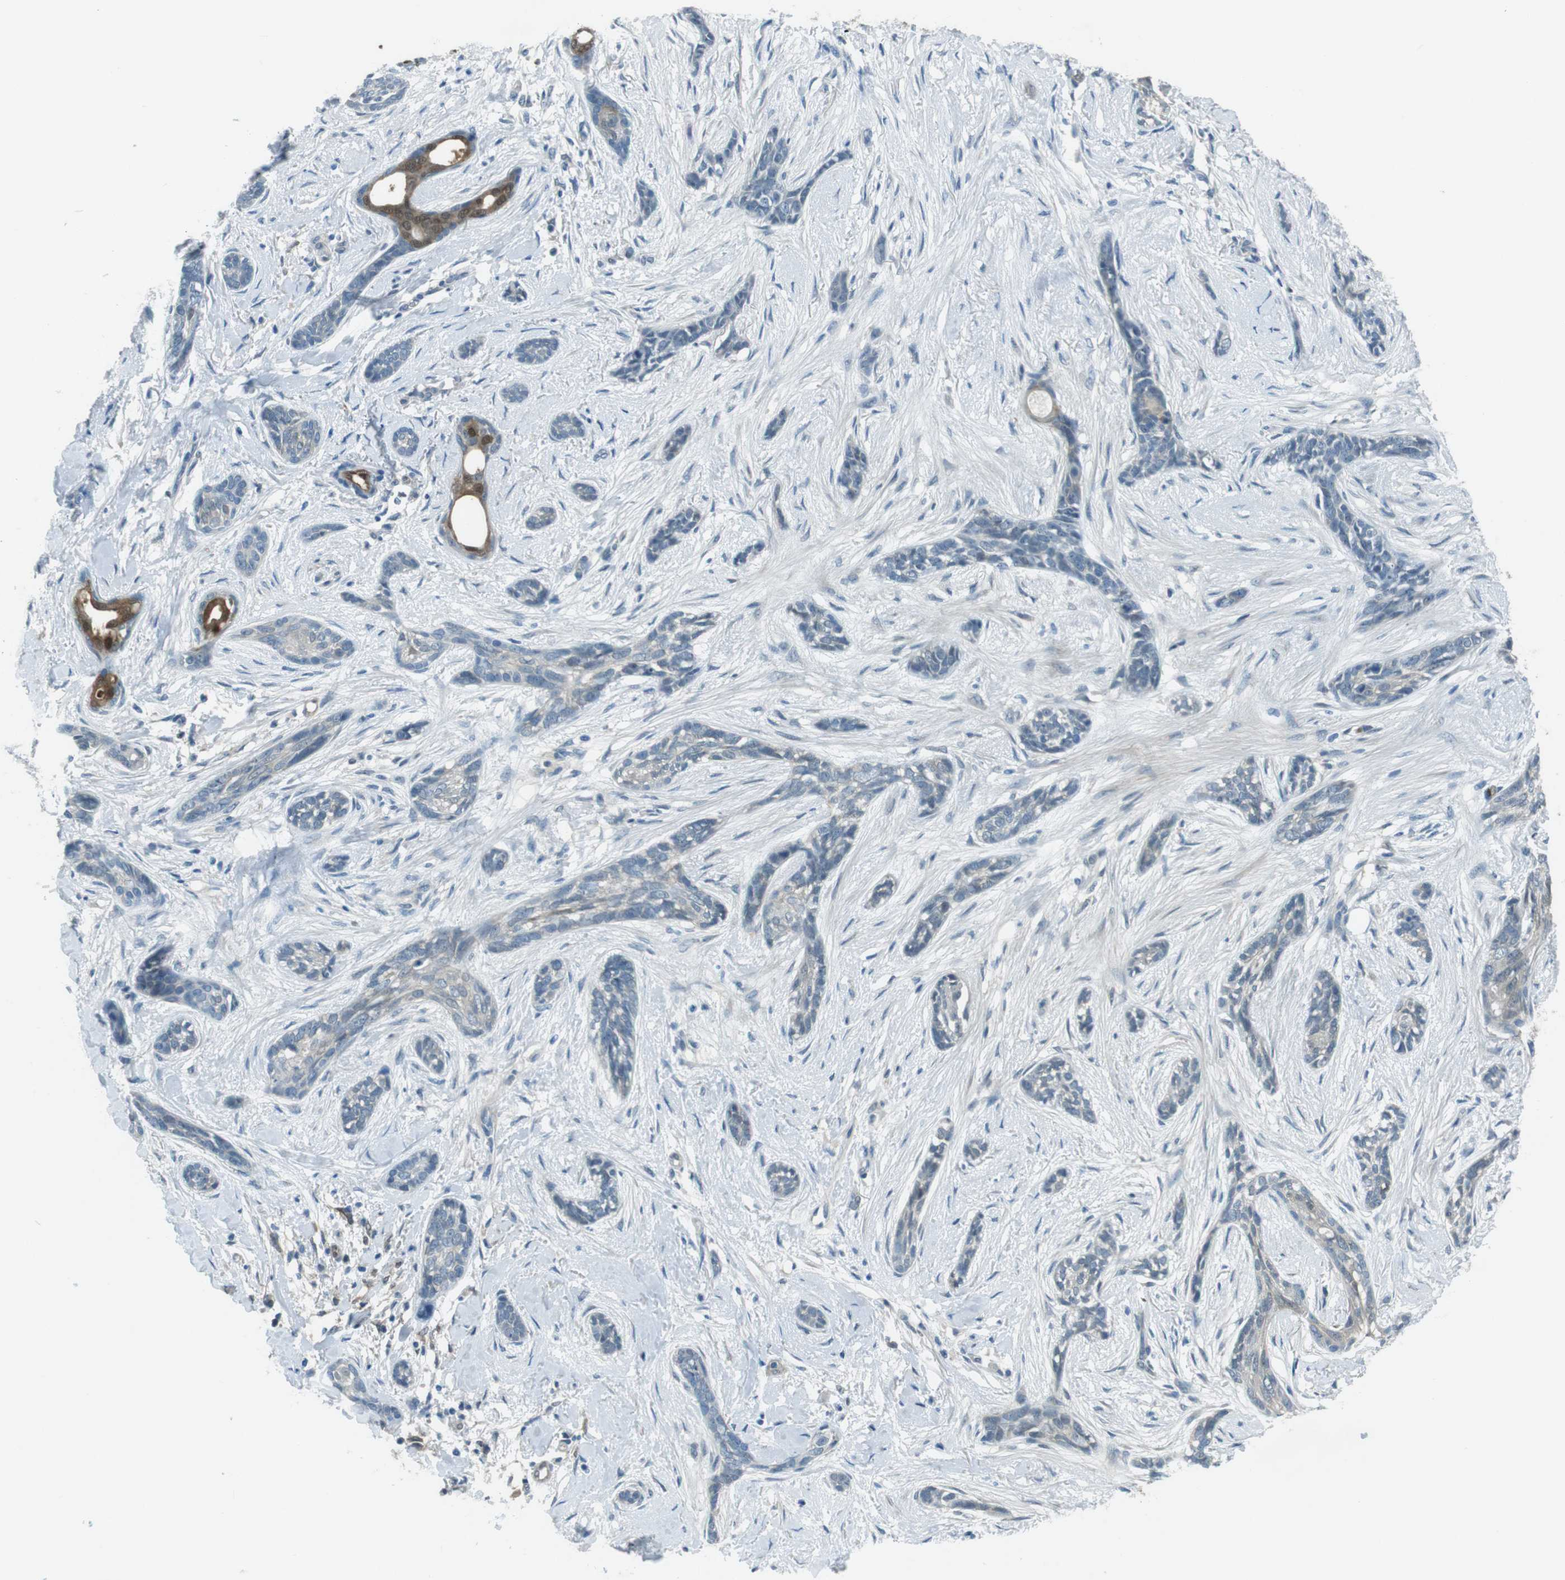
{"staining": {"intensity": "weak", "quantity": "<25%", "location": "cytoplasmic/membranous,nuclear"}, "tissue": "skin cancer", "cell_type": "Tumor cells", "image_type": "cancer", "snomed": [{"axis": "morphology", "description": "Basal cell carcinoma"}, {"axis": "morphology", "description": "Adnexal tumor, benign"}, {"axis": "topography", "description": "Skin"}], "caption": "This is a micrograph of immunohistochemistry (IHC) staining of skin basal cell carcinoma, which shows no staining in tumor cells.", "gene": "MFAP3", "patient": {"sex": "female", "age": 42}}